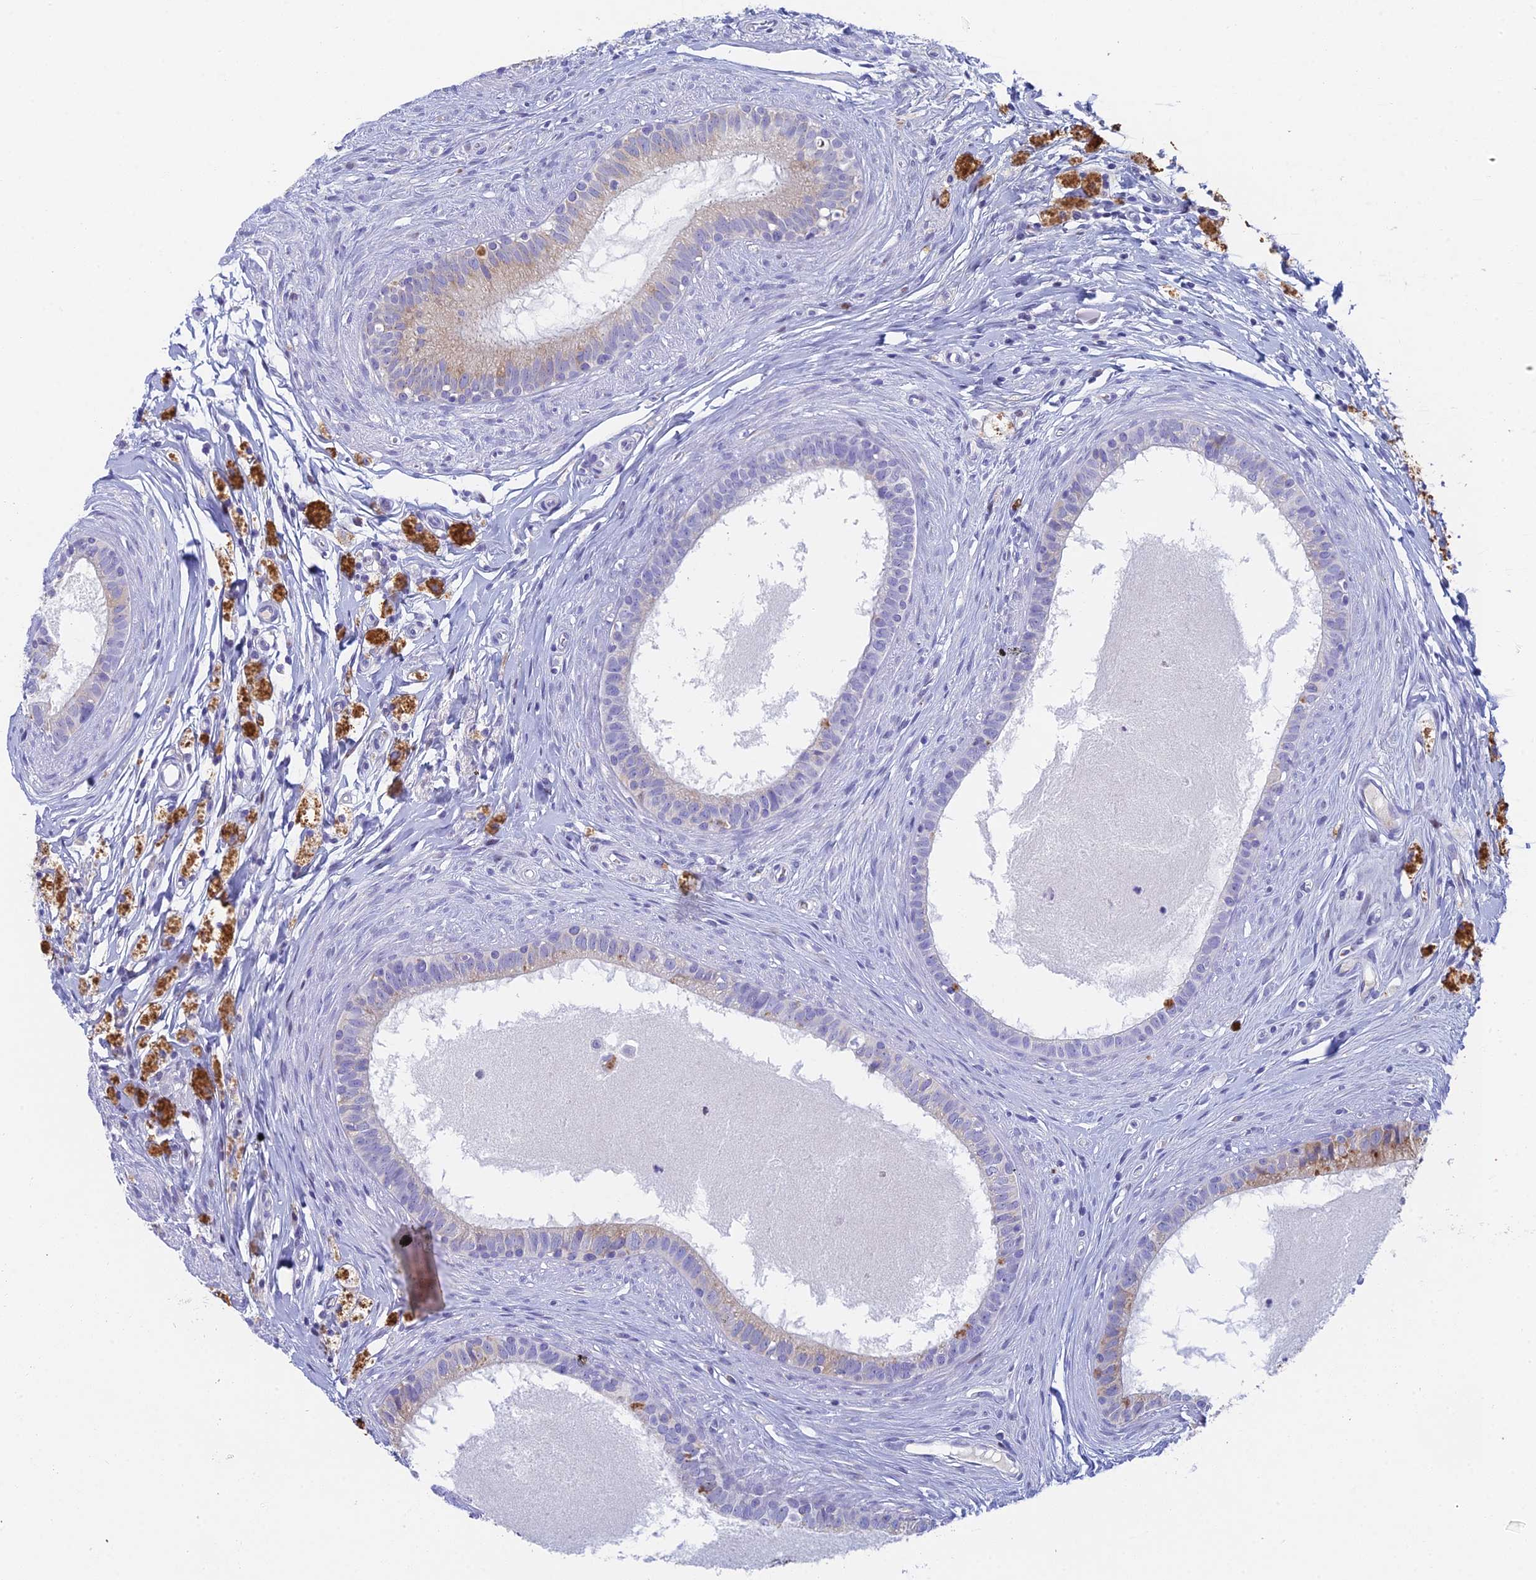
{"staining": {"intensity": "weak", "quantity": "25%-75%", "location": "cytoplasmic/membranous"}, "tissue": "epididymis", "cell_type": "Glandular cells", "image_type": "normal", "snomed": [{"axis": "morphology", "description": "Normal tissue, NOS"}, {"axis": "topography", "description": "Epididymis"}], "caption": "Epididymis stained with a brown dye shows weak cytoplasmic/membranous positive positivity in approximately 25%-75% of glandular cells.", "gene": "REXO5", "patient": {"sex": "male", "age": 80}}